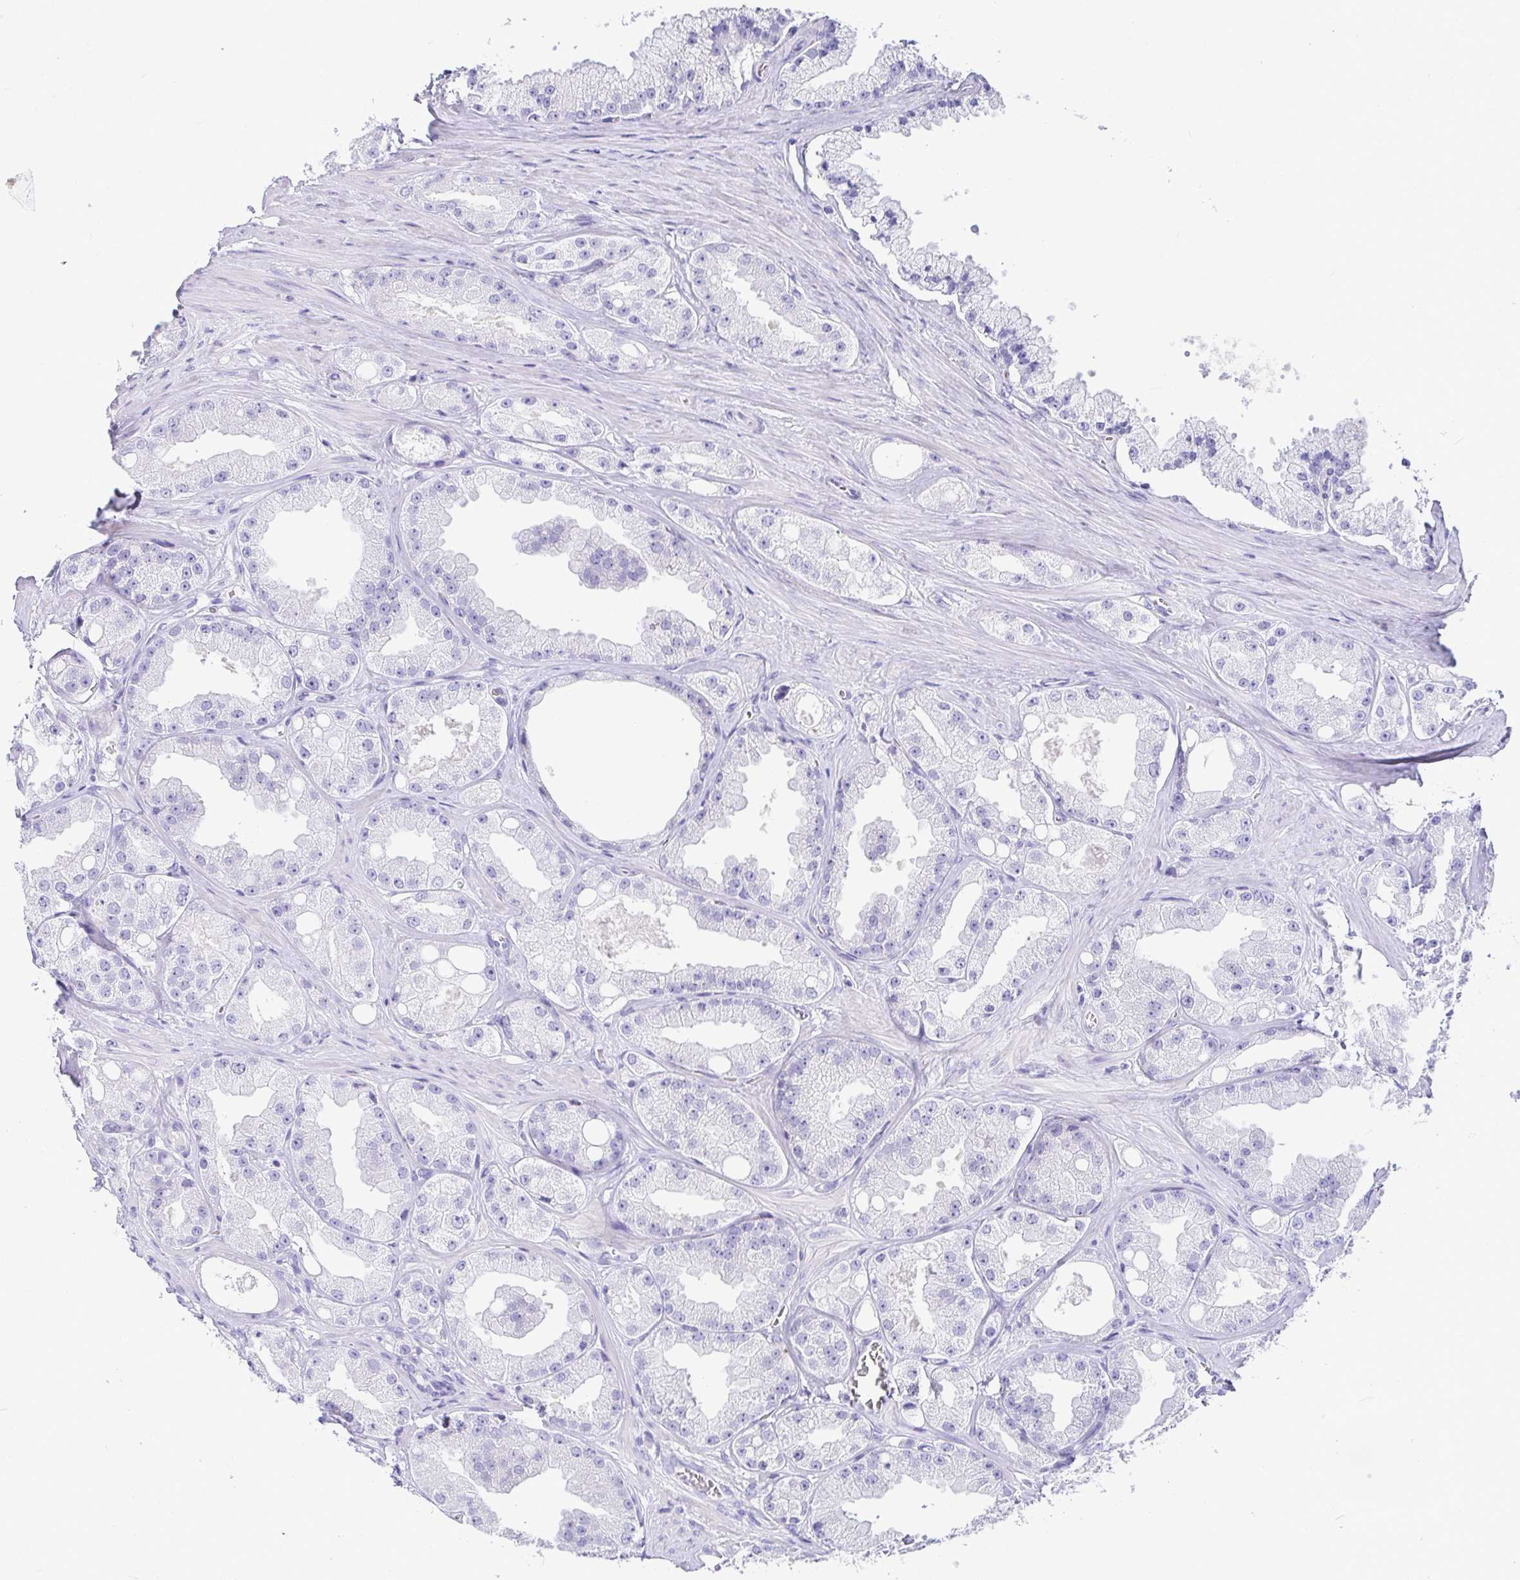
{"staining": {"intensity": "negative", "quantity": "none", "location": "none"}, "tissue": "prostate cancer", "cell_type": "Tumor cells", "image_type": "cancer", "snomed": [{"axis": "morphology", "description": "Adenocarcinoma, High grade"}, {"axis": "topography", "description": "Prostate"}], "caption": "A high-resolution photomicrograph shows immunohistochemistry staining of prostate cancer, which displays no significant expression in tumor cells.", "gene": "TMEM241", "patient": {"sex": "male", "age": 66}}